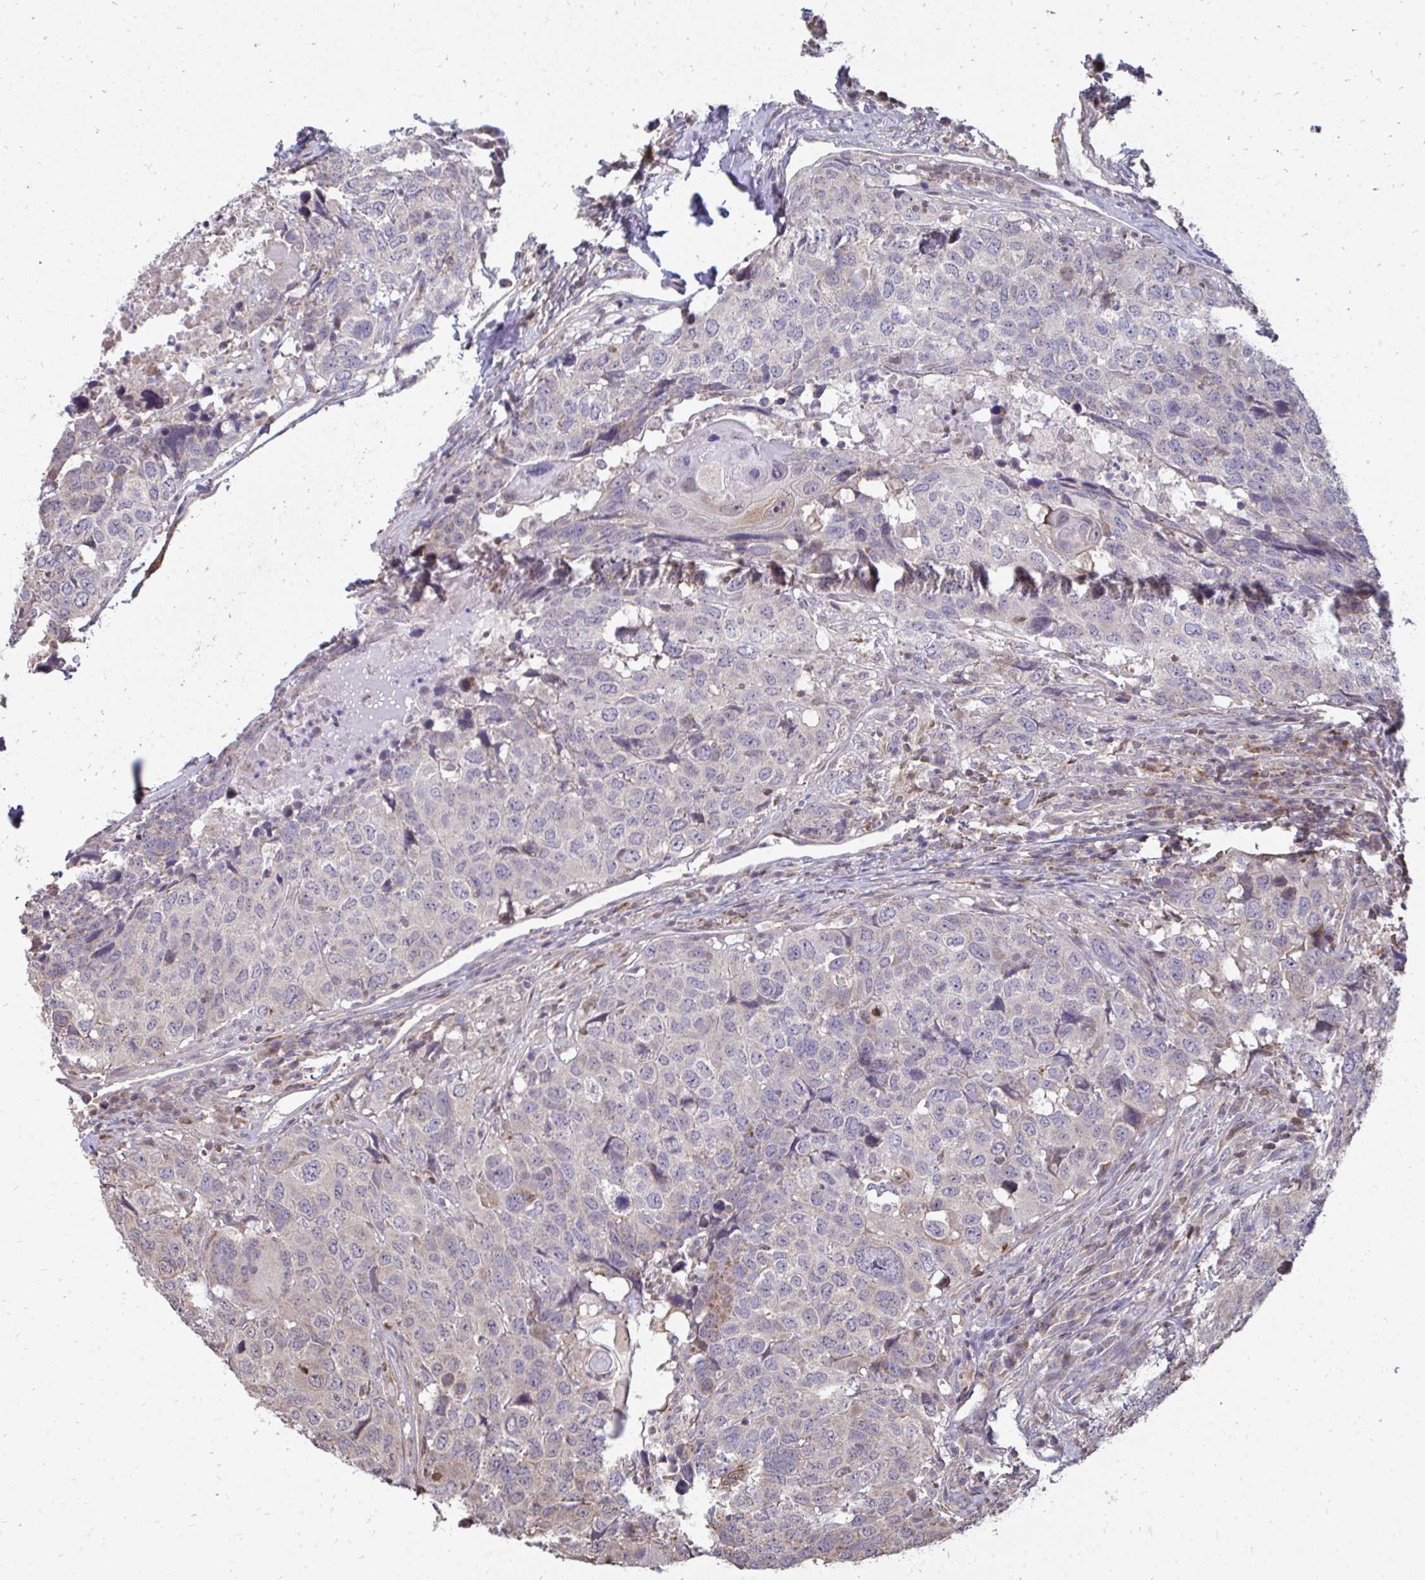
{"staining": {"intensity": "negative", "quantity": "none", "location": "none"}, "tissue": "head and neck cancer", "cell_type": "Tumor cells", "image_type": "cancer", "snomed": [{"axis": "morphology", "description": "Normal tissue, NOS"}, {"axis": "morphology", "description": "Squamous cell carcinoma, NOS"}, {"axis": "topography", "description": "Skeletal muscle"}, {"axis": "topography", "description": "Vascular tissue"}, {"axis": "topography", "description": "Peripheral nerve tissue"}, {"axis": "topography", "description": "Head-Neck"}], "caption": "Tumor cells are negative for protein expression in human head and neck cancer (squamous cell carcinoma).", "gene": "DNAJA2", "patient": {"sex": "male", "age": 66}}